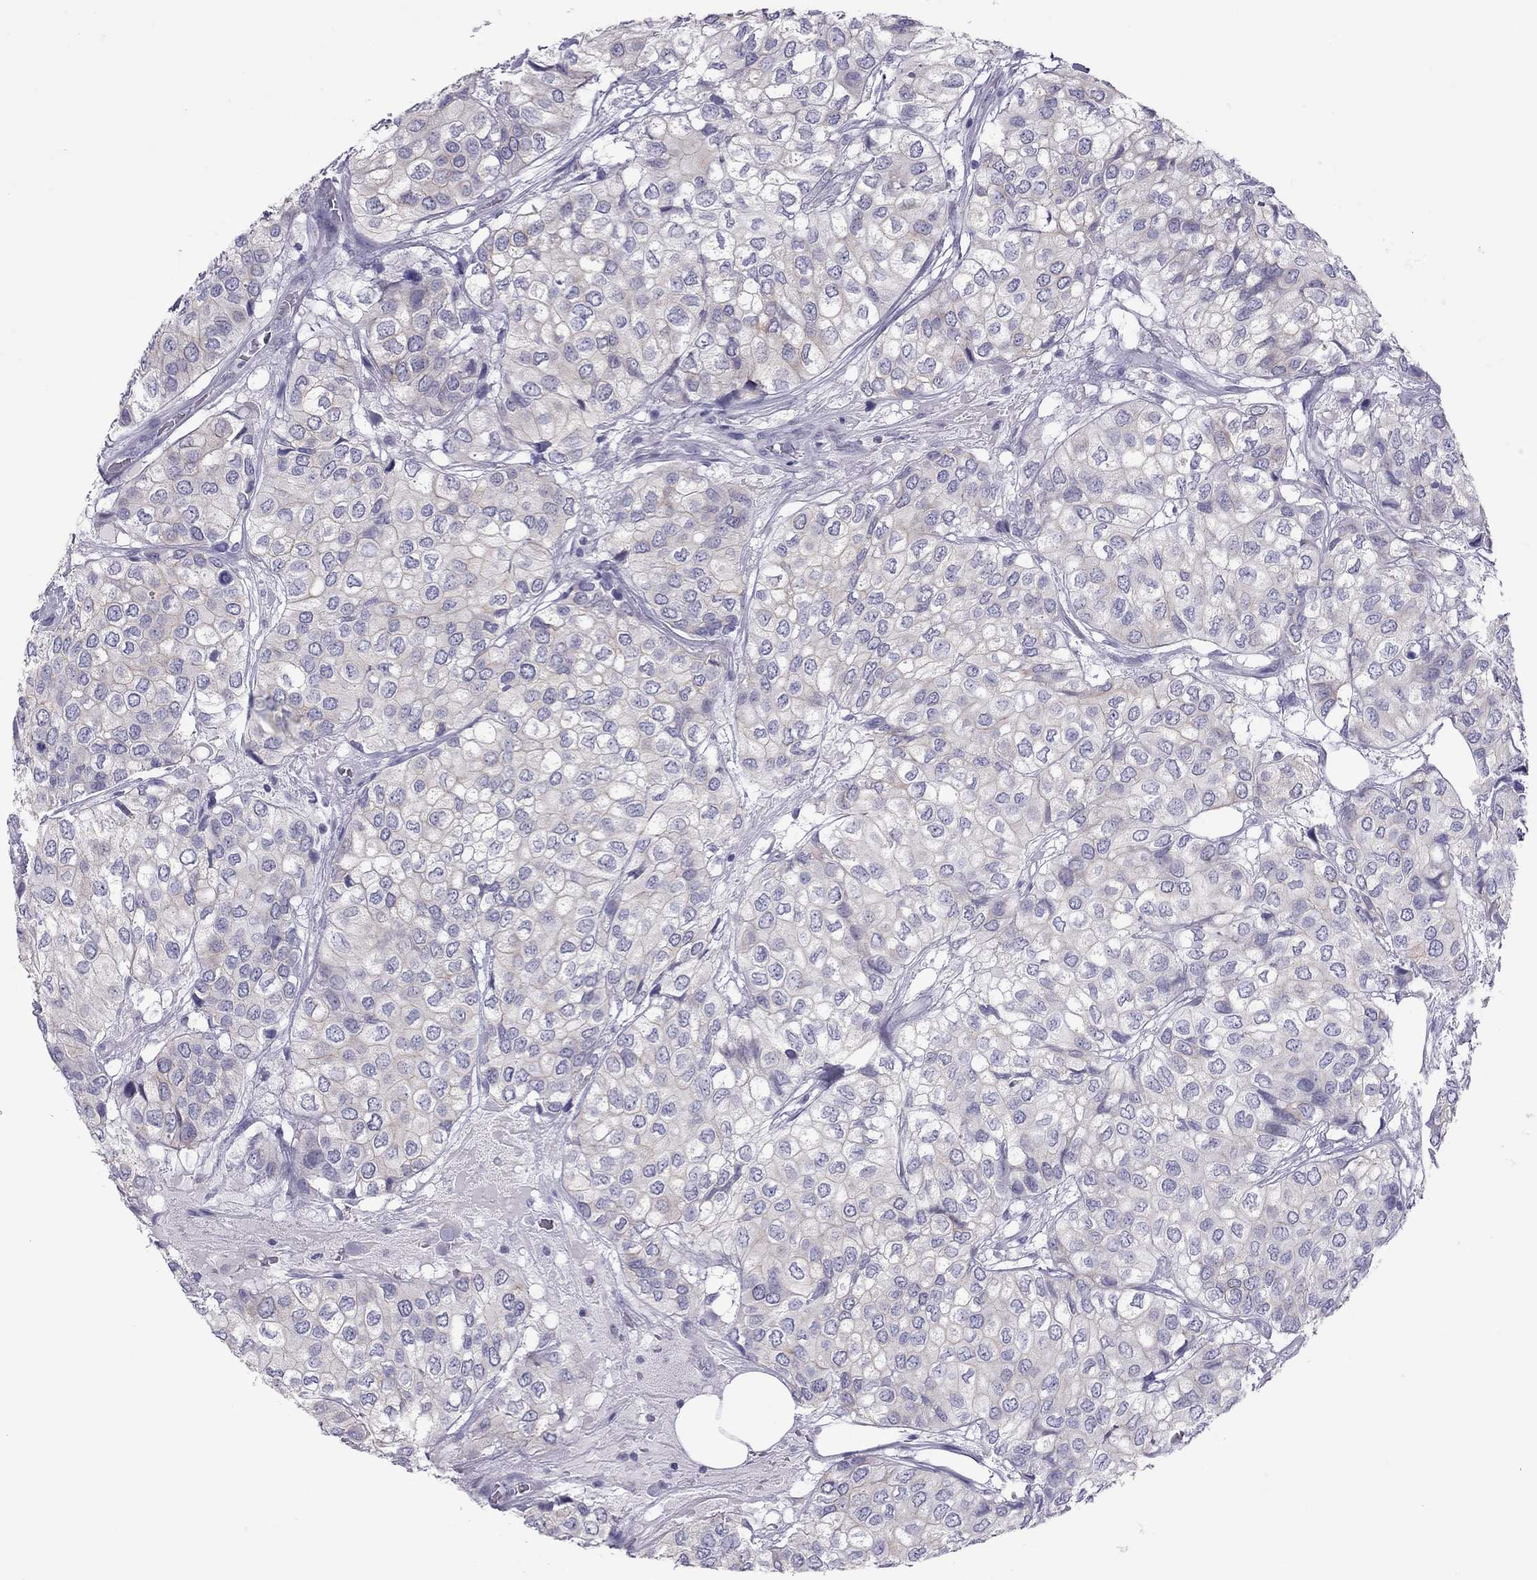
{"staining": {"intensity": "negative", "quantity": "none", "location": "none"}, "tissue": "urothelial cancer", "cell_type": "Tumor cells", "image_type": "cancer", "snomed": [{"axis": "morphology", "description": "Urothelial carcinoma, High grade"}, {"axis": "topography", "description": "Urinary bladder"}], "caption": "A high-resolution histopathology image shows immunohistochemistry (IHC) staining of urothelial cancer, which reveals no significant expression in tumor cells.", "gene": "TEX14", "patient": {"sex": "male", "age": 73}}